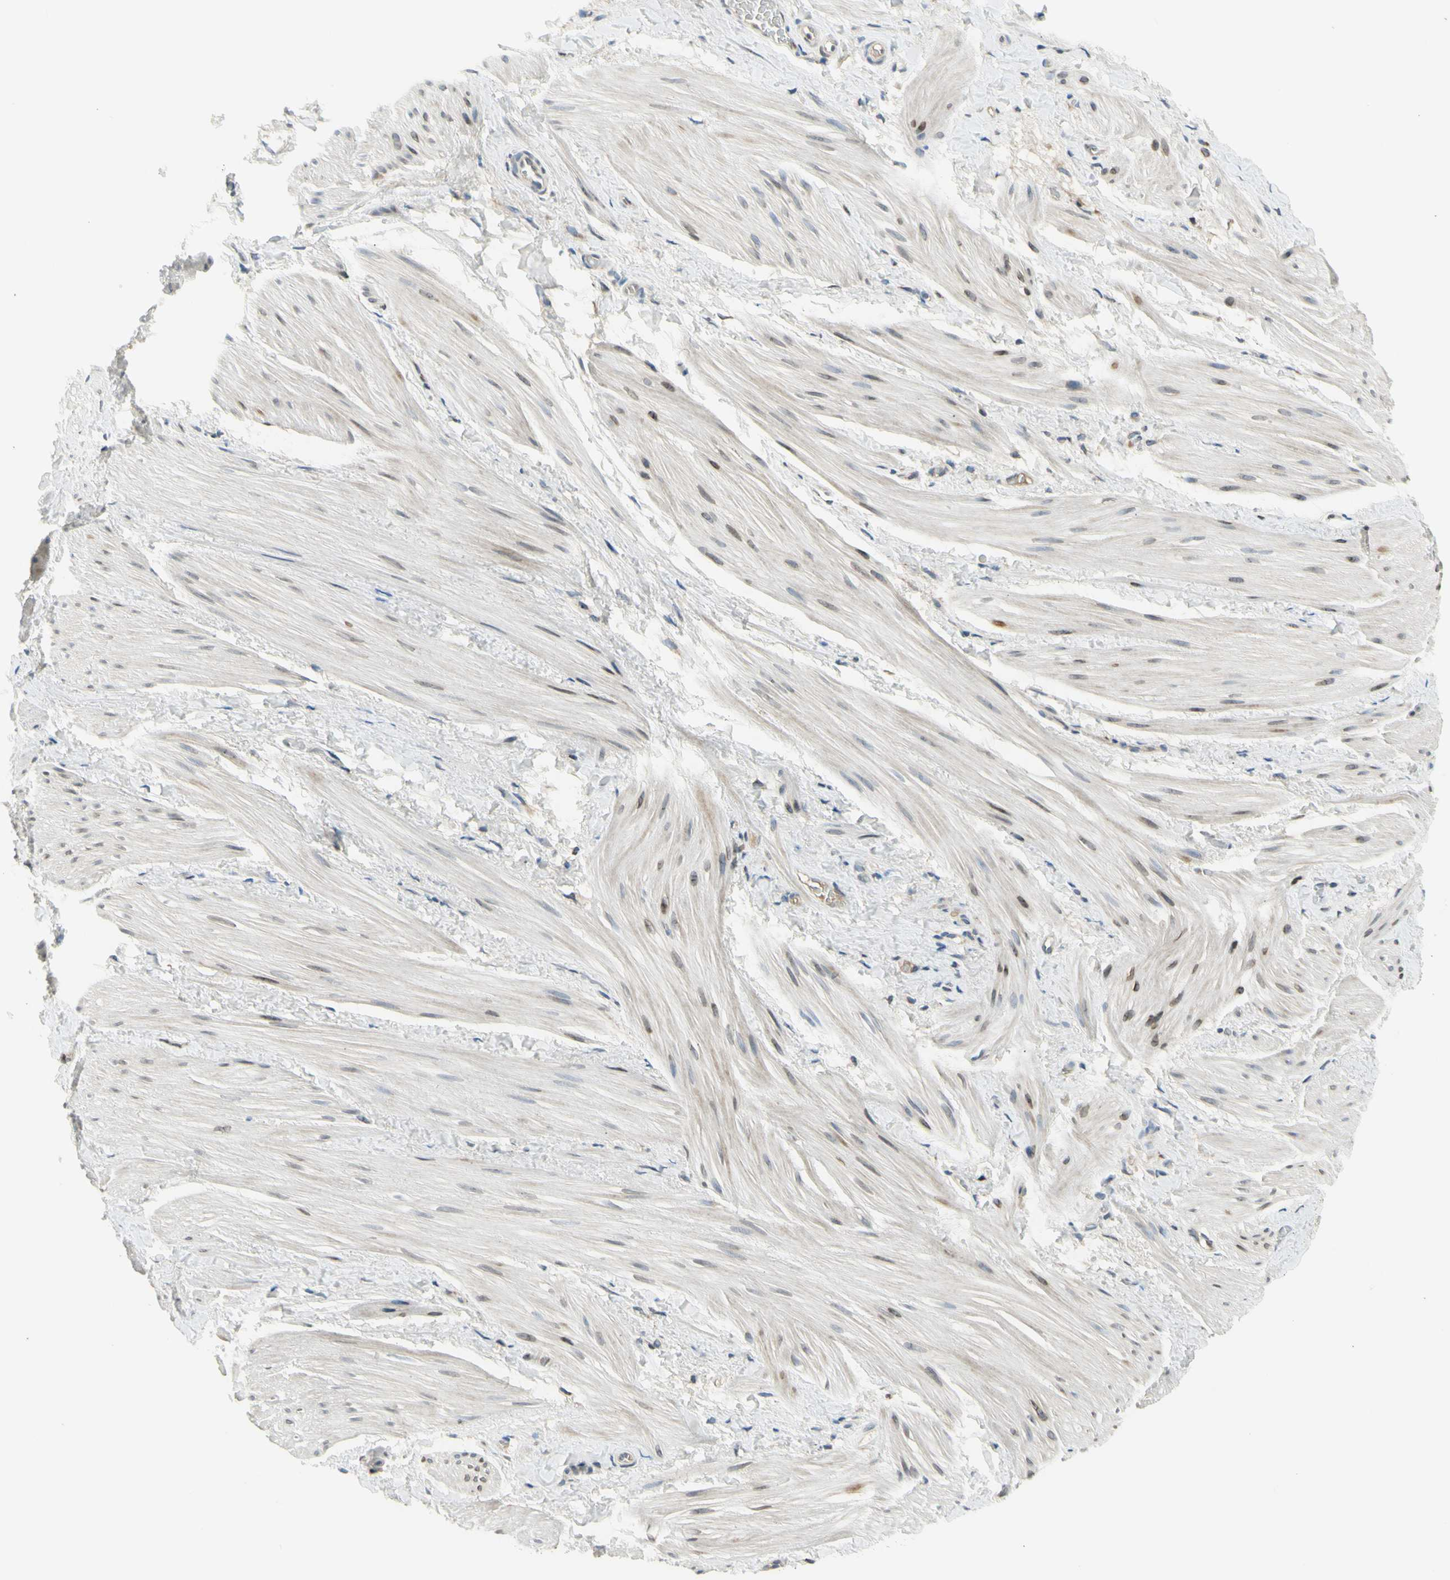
{"staining": {"intensity": "weak", "quantity": "<25%", "location": "cytoplasmic/membranous"}, "tissue": "smooth muscle", "cell_type": "Smooth muscle cells", "image_type": "normal", "snomed": [{"axis": "morphology", "description": "Normal tissue, NOS"}, {"axis": "topography", "description": "Smooth muscle"}], "caption": "This is an immunohistochemistry image of normal human smooth muscle. There is no staining in smooth muscle cells.", "gene": "NPHP3", "patient": {"sex": "male", "age": 16}}